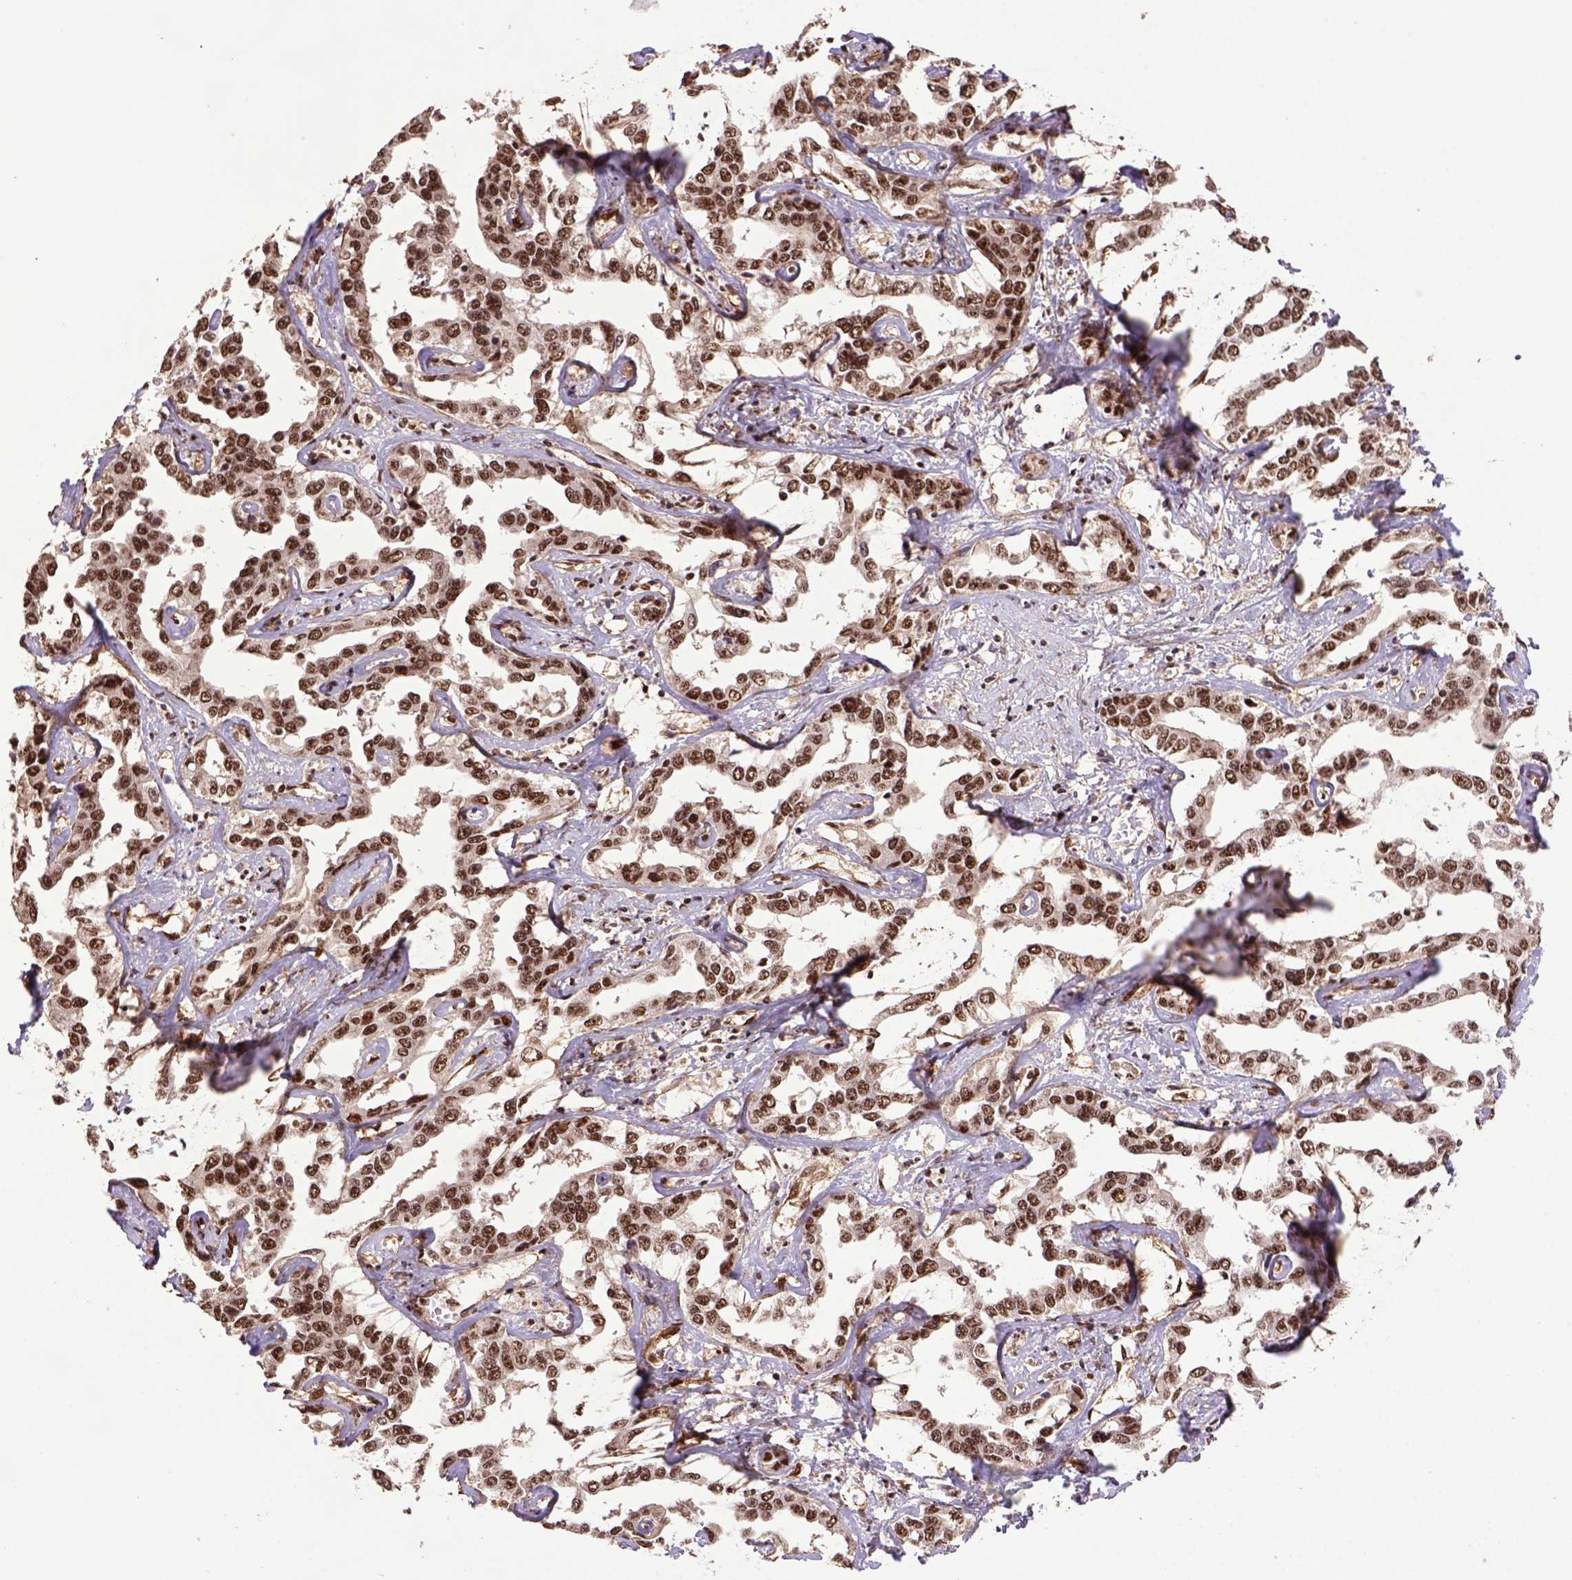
{"staining": {"intensity": "strong", "quantity": ">75%", "location": "nuclear"}, "tissue": "liver cancer", "cell_type": "Tumor cells", "image_type": "cancer", "snomed": [{"axis": "morphology", "description": "Cholangiocarcinoma"}, {"axis": "topography", "description": "Liver"}], "caption": "Liver cholangiocarcinoma was stained to show a protein in brown. There is high levels of strong nuclear positivity in approximately >75% of tumor cells.", "gene": "PPIG", "patient": {"sex": "male", "age": 59}}